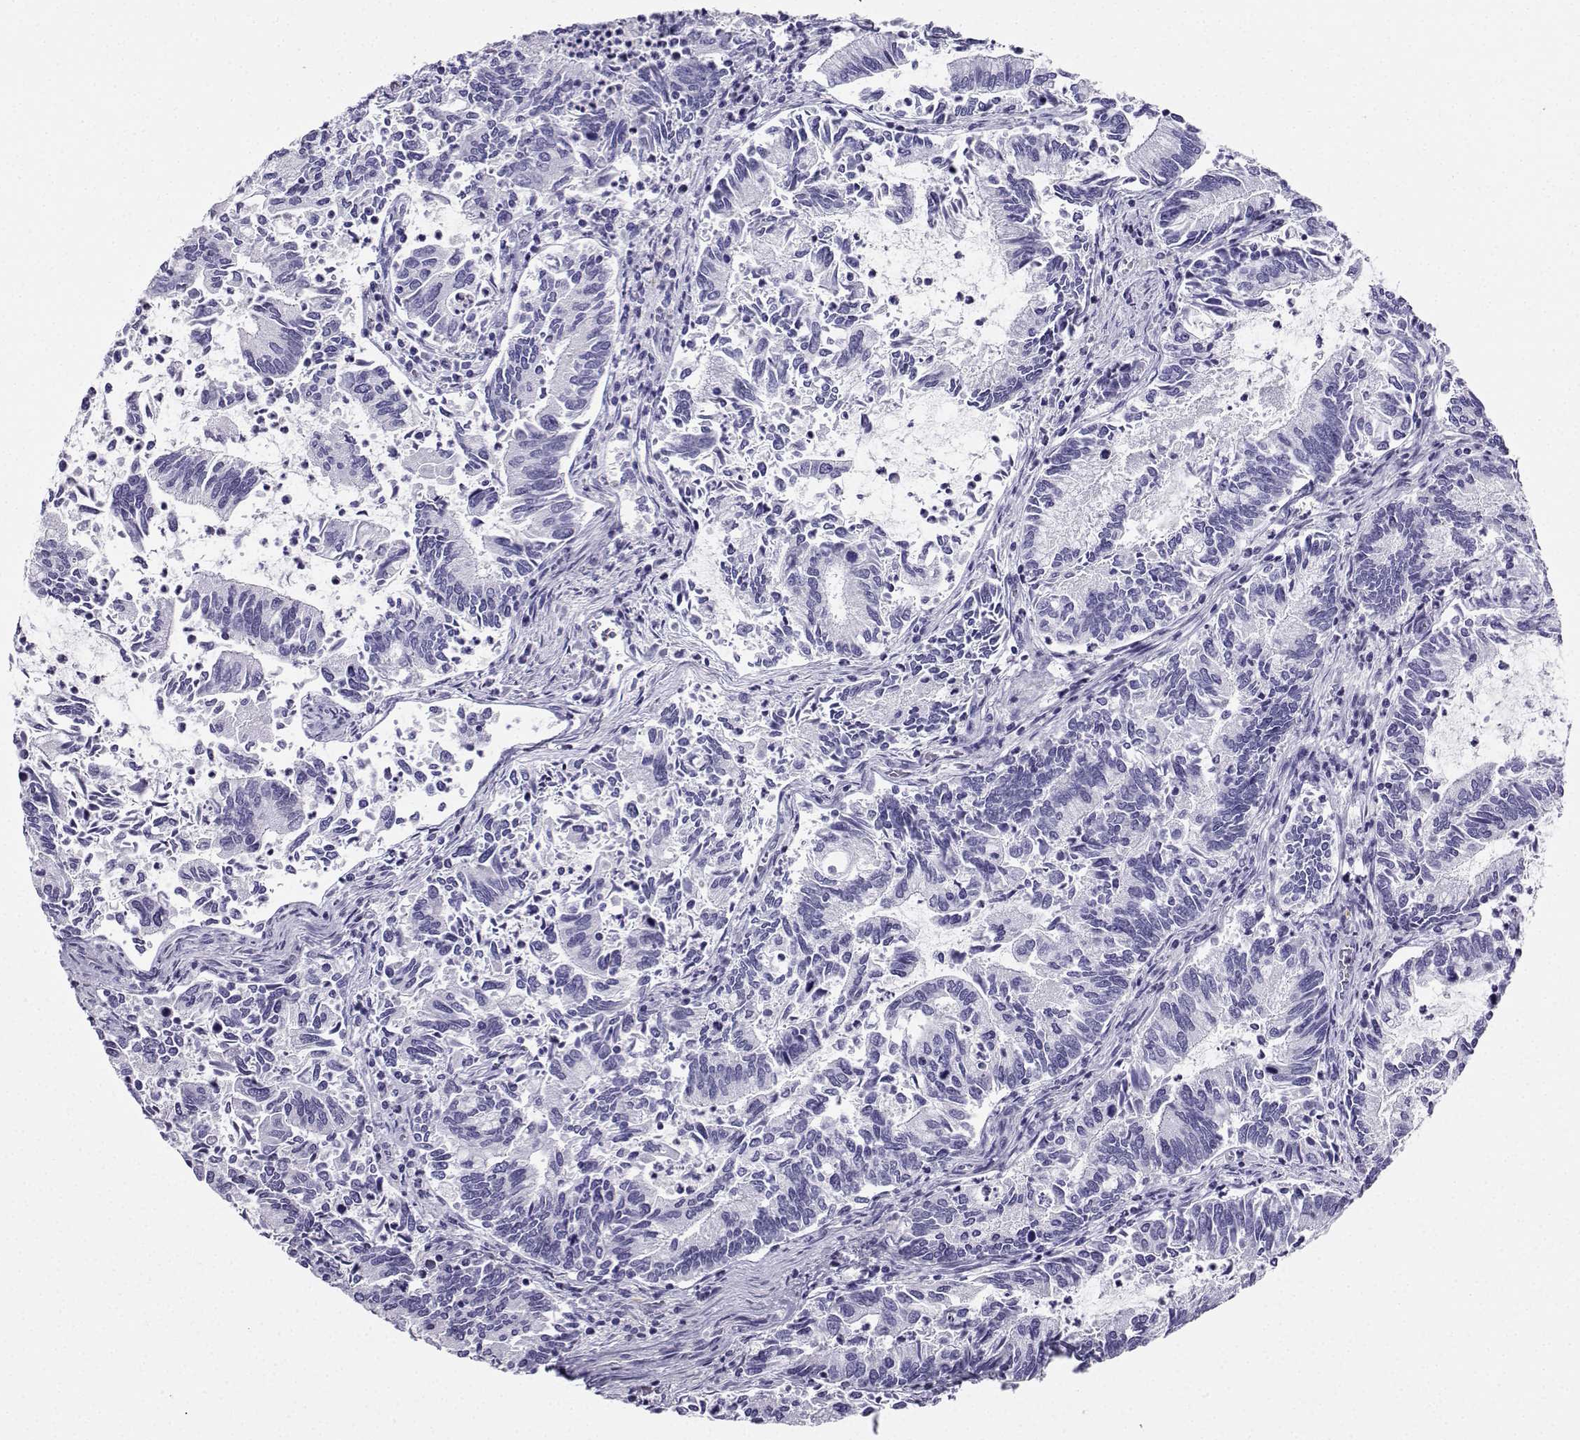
{"staining": {"intensity": "negative", "quantity": "none", "location": "none"}, "tissue": "cervical cancer", "cell_type": "Tumor cells", "image_type": "cancer", "snomed": [{"axis": "morphology", "description": "Adenocarcinoma, NOS"}, {"axis": "topography", "description": "Cervix"}], "caption": "This histopathology image is of cervical adenocarcinoma stained with IHC to label a protein in brown with the nuclei are counter-stained blue. There is no staining in tumor cells.", "gene": "CD109", "patient": {"sex": "female", "age": 42}}